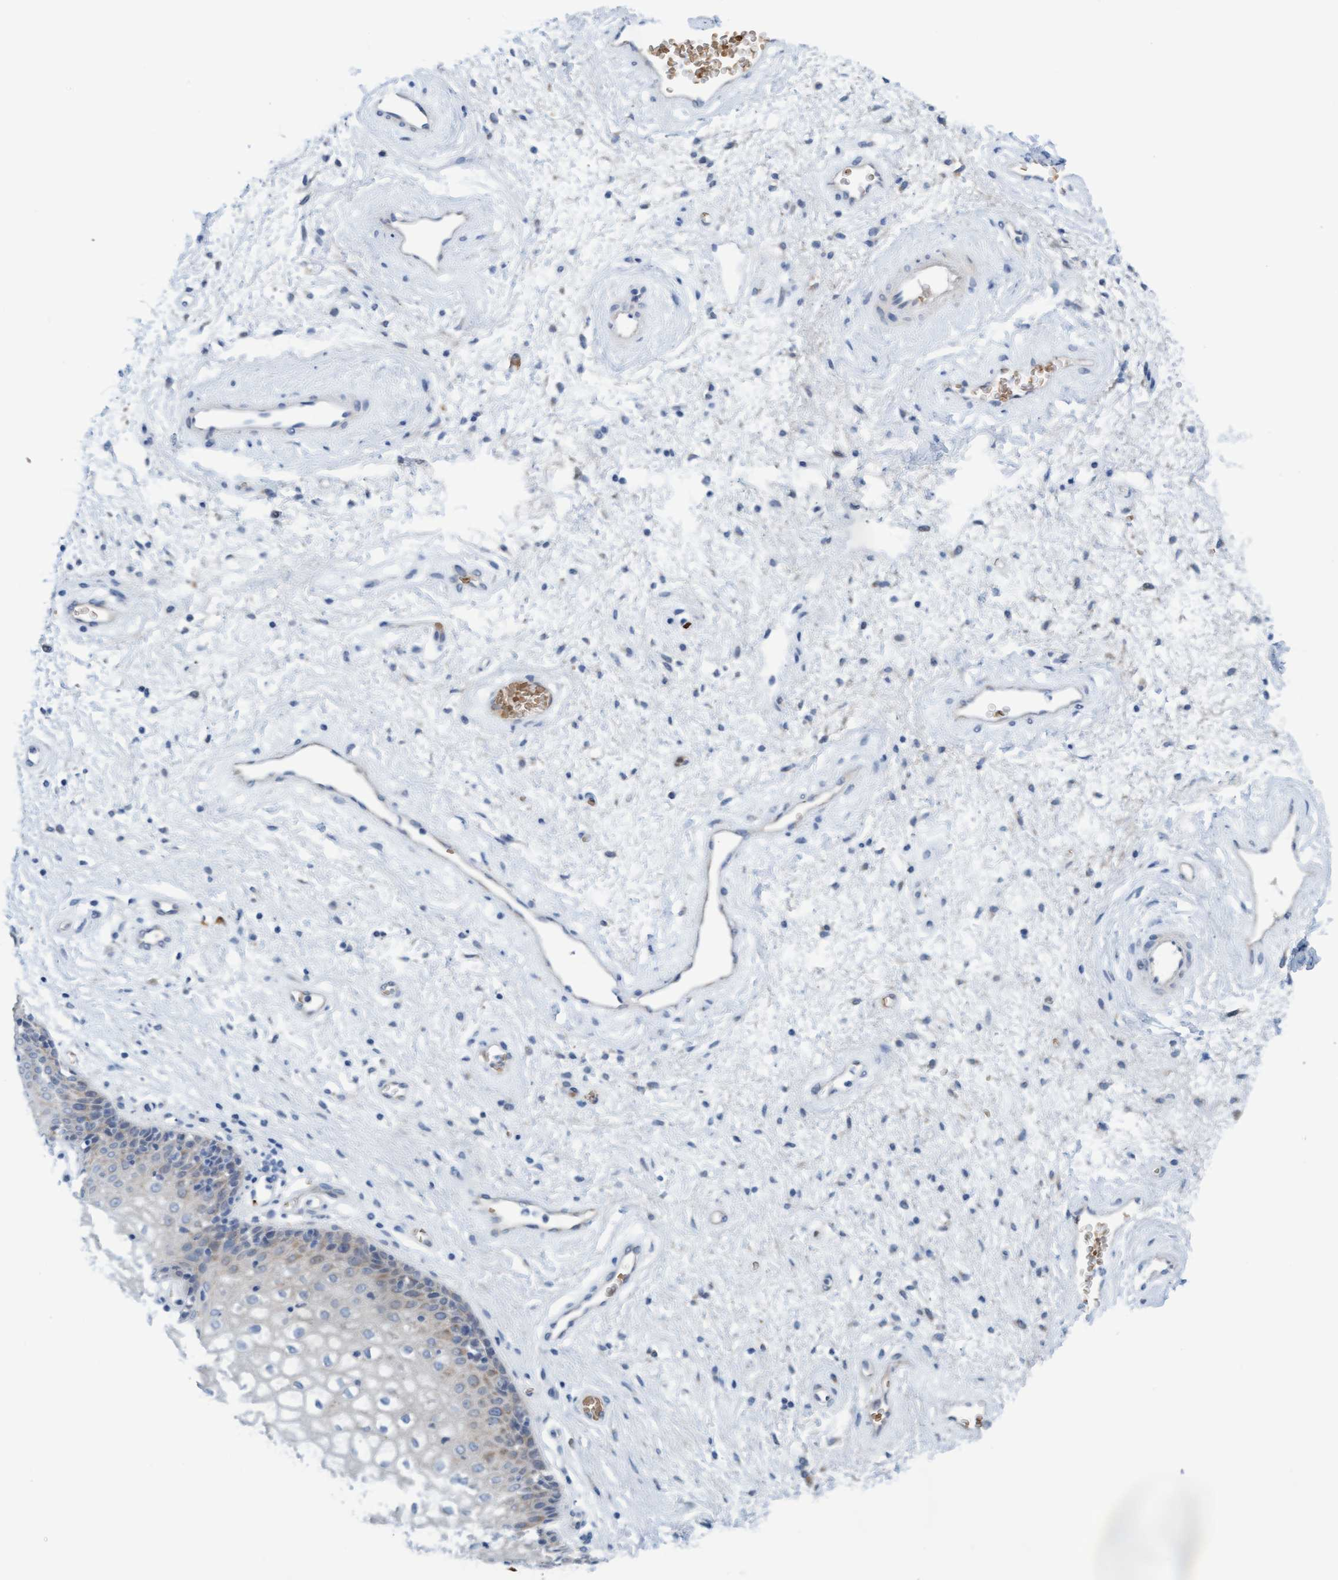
{"staining": {"intensity": "negative", "quantity": "none", "location": "none"}, "tissue": "vagina", "cell_type": "Squamous epithelial cells", "image_type": "normal", "snomed": [{"axis": "morphology", "description": "Normal tissue, NOS"}, {"axis": "topography", "description": "Vagina"}], "caption": "Protein analysis of unremarkable vagina reveals no significant staining in squamous epithelial cells. (Stains: DAB (3,3'-diaminobenzidine) IHC with hematoxylin counter stain, Microscopy: brightfield microscopy at high magnification).", "gene": "P2RX5", "patient": {"sex": "female", "age": 34}}